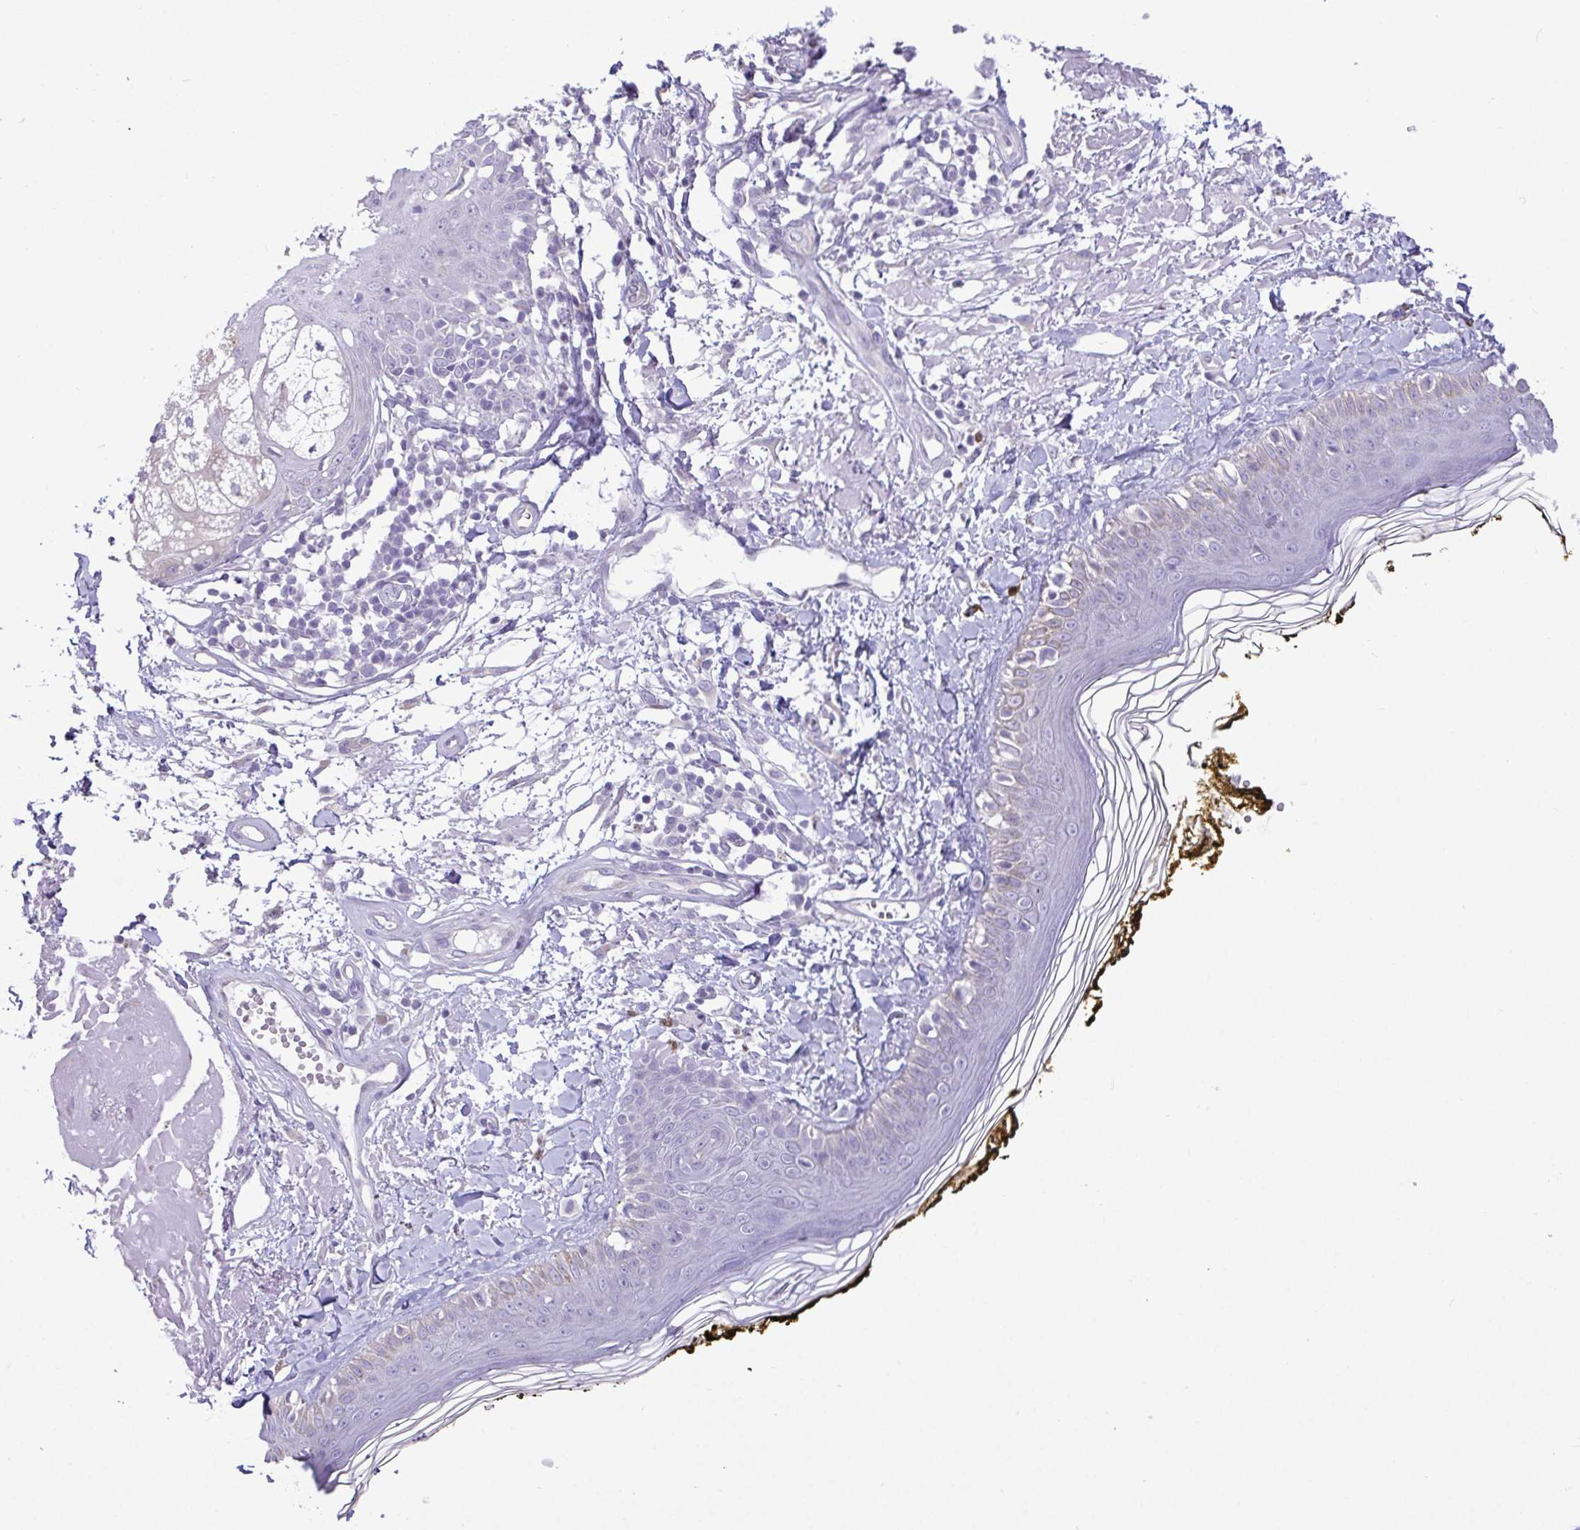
{"staining": {"intensity": "negative", "quantity": "none", "location": "none"}, "tissue": "skin", "cell_type": "Fibroblasts", "image_type": "normal", "snomed": [{"axis": "morphology", "description": "Normal tissue, NOS"}, {"axis": "topography", "description": "Skin"}], "caption": "Fibroblasts show no significant positivity in unremarkable skin.", "gene": "C4orf33", "patient": {"sex": "male", "age": 76}}